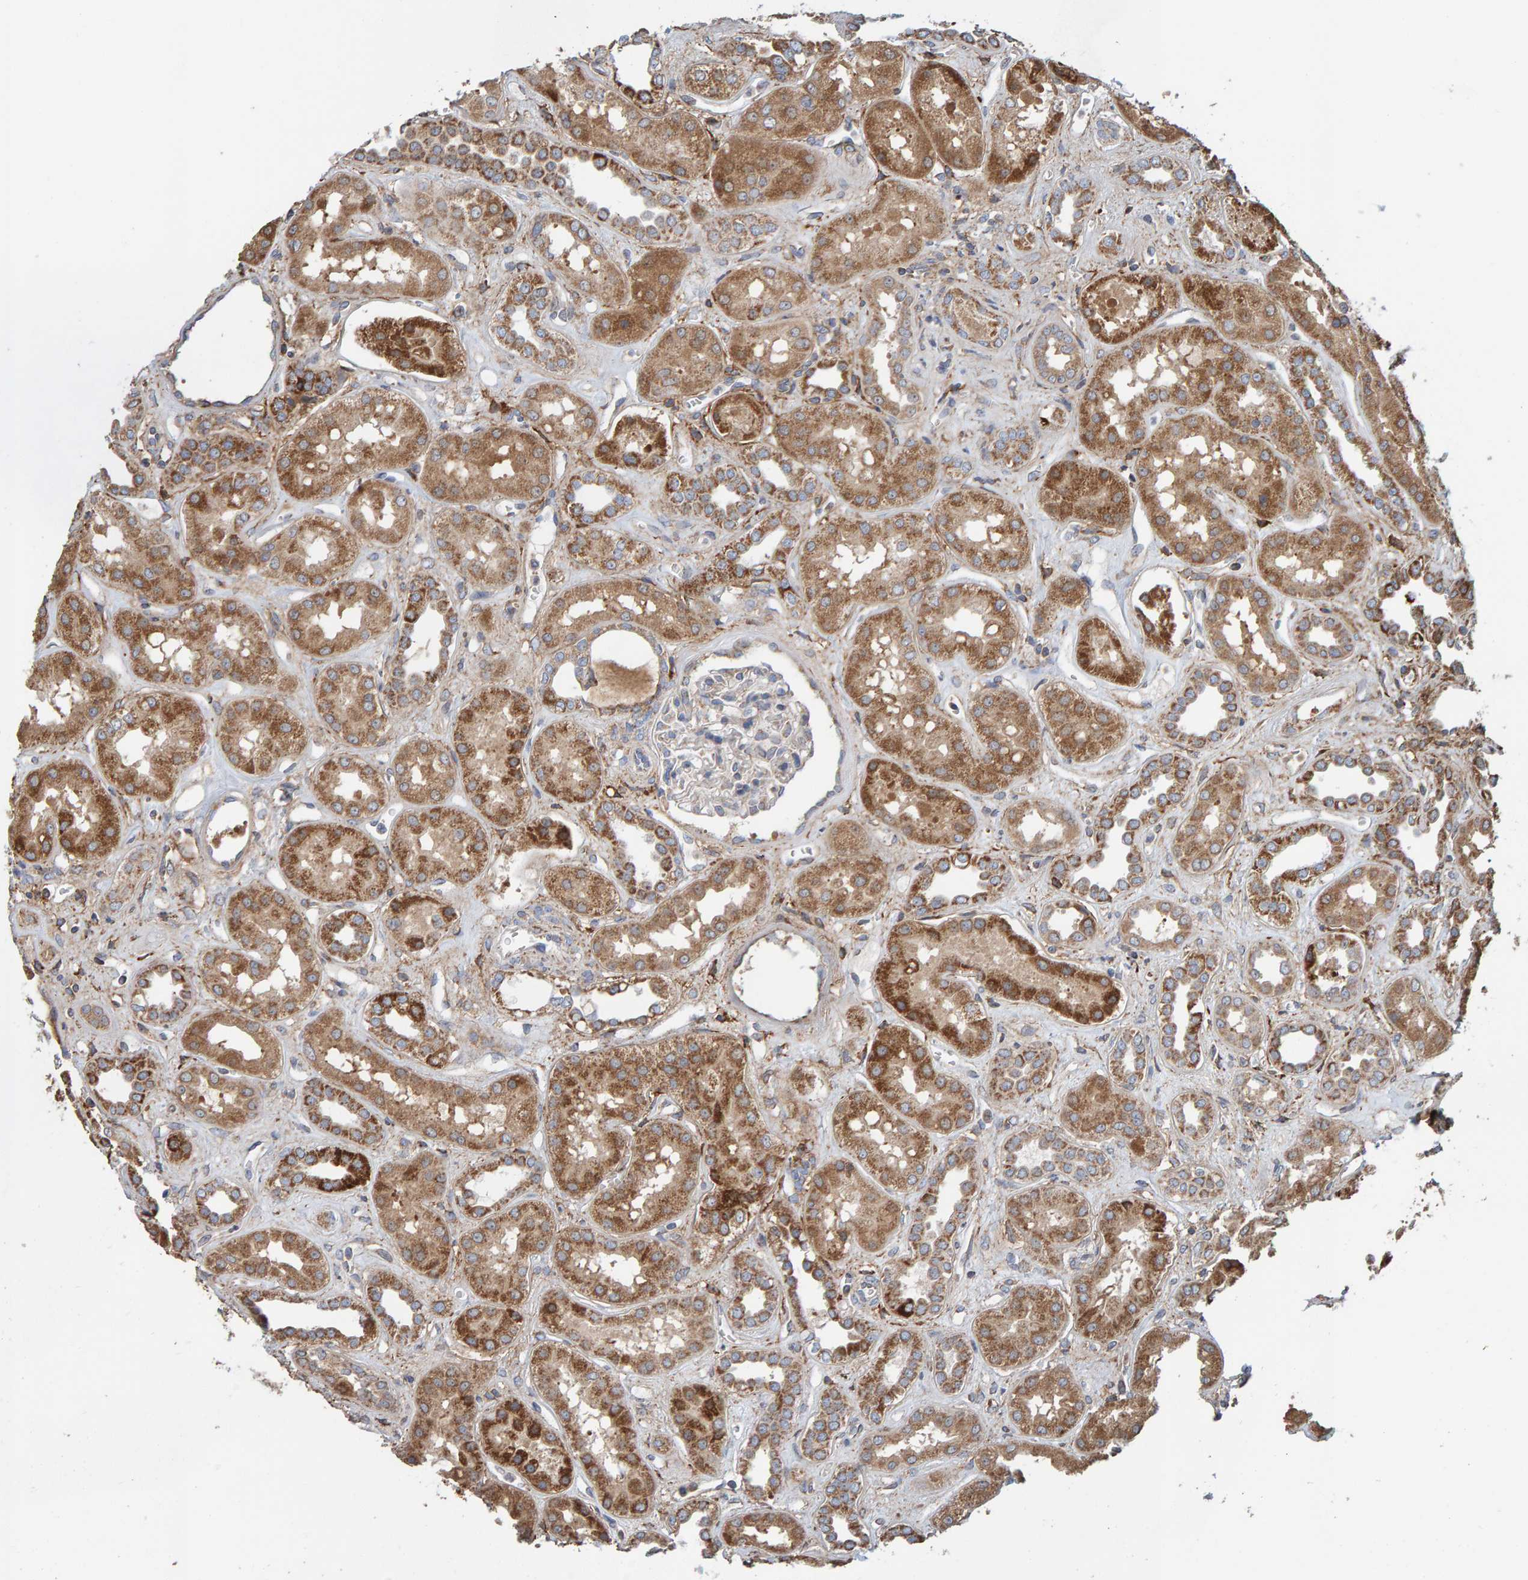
{"staining": {"intensity": "weak", "quantity": "25%-75%", "location": "cytoplasmic/membranous"}, "tissue": "kidney", "cell_type": "Cells in glomeruli", "image_type": "normal", "snomed": [{"axis": "morphology", "description": "Normal tissue, NOS"}, {"axis": "topography", "description": "Kidney"}], "caption": "DAB (3,3'-diaminobenzidine) immunohistochemical staining of normal human kidney reveals weak cytoplasmic/membranous protein expression in approximately 25%-75% of cells in glomeruli. The staining is performed using DAB brown chromogen to label protein expression. The nuclei are counter-stained blue using hematoxylin.", "gene": "MRPL45", "patient": {"sex": "male", "age": 59}}